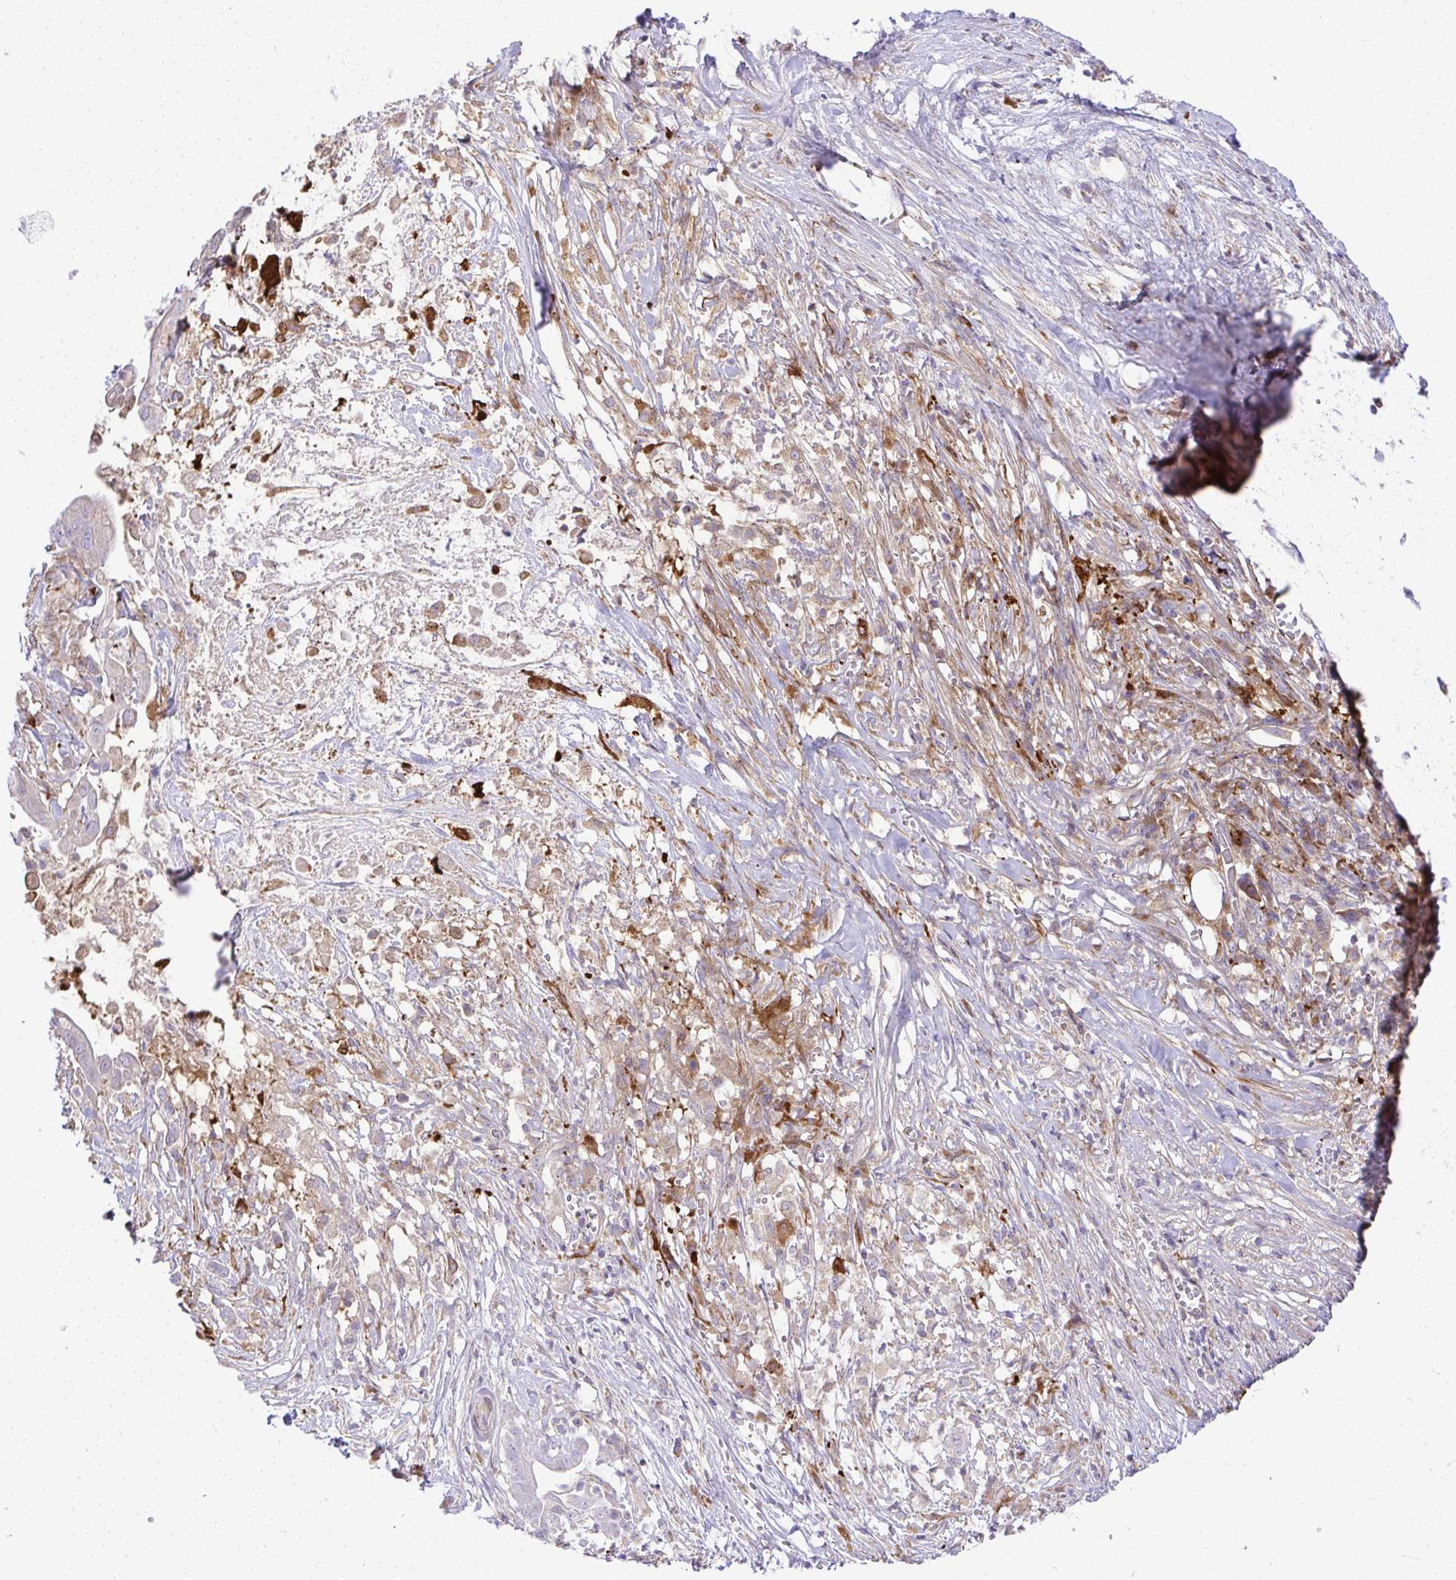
{"staining": {"intensity": "negative", "quantity": "none", "location": "none"}, "tissue": "pancreatic cancer", "cell_type": "Tumor cells", "image_type": "cancer", "snomed": [{"axis": "morphology", "description": "Adenocarcinoma, NOS"}, {"axis": "topography", "description": "Pancreas"}], "caption": "An image of human pancreatic adenocarcinoma is negative for staining in tumor cells.", "gene": "GRID2", "patient": {"sex": "male", "age": 61}}